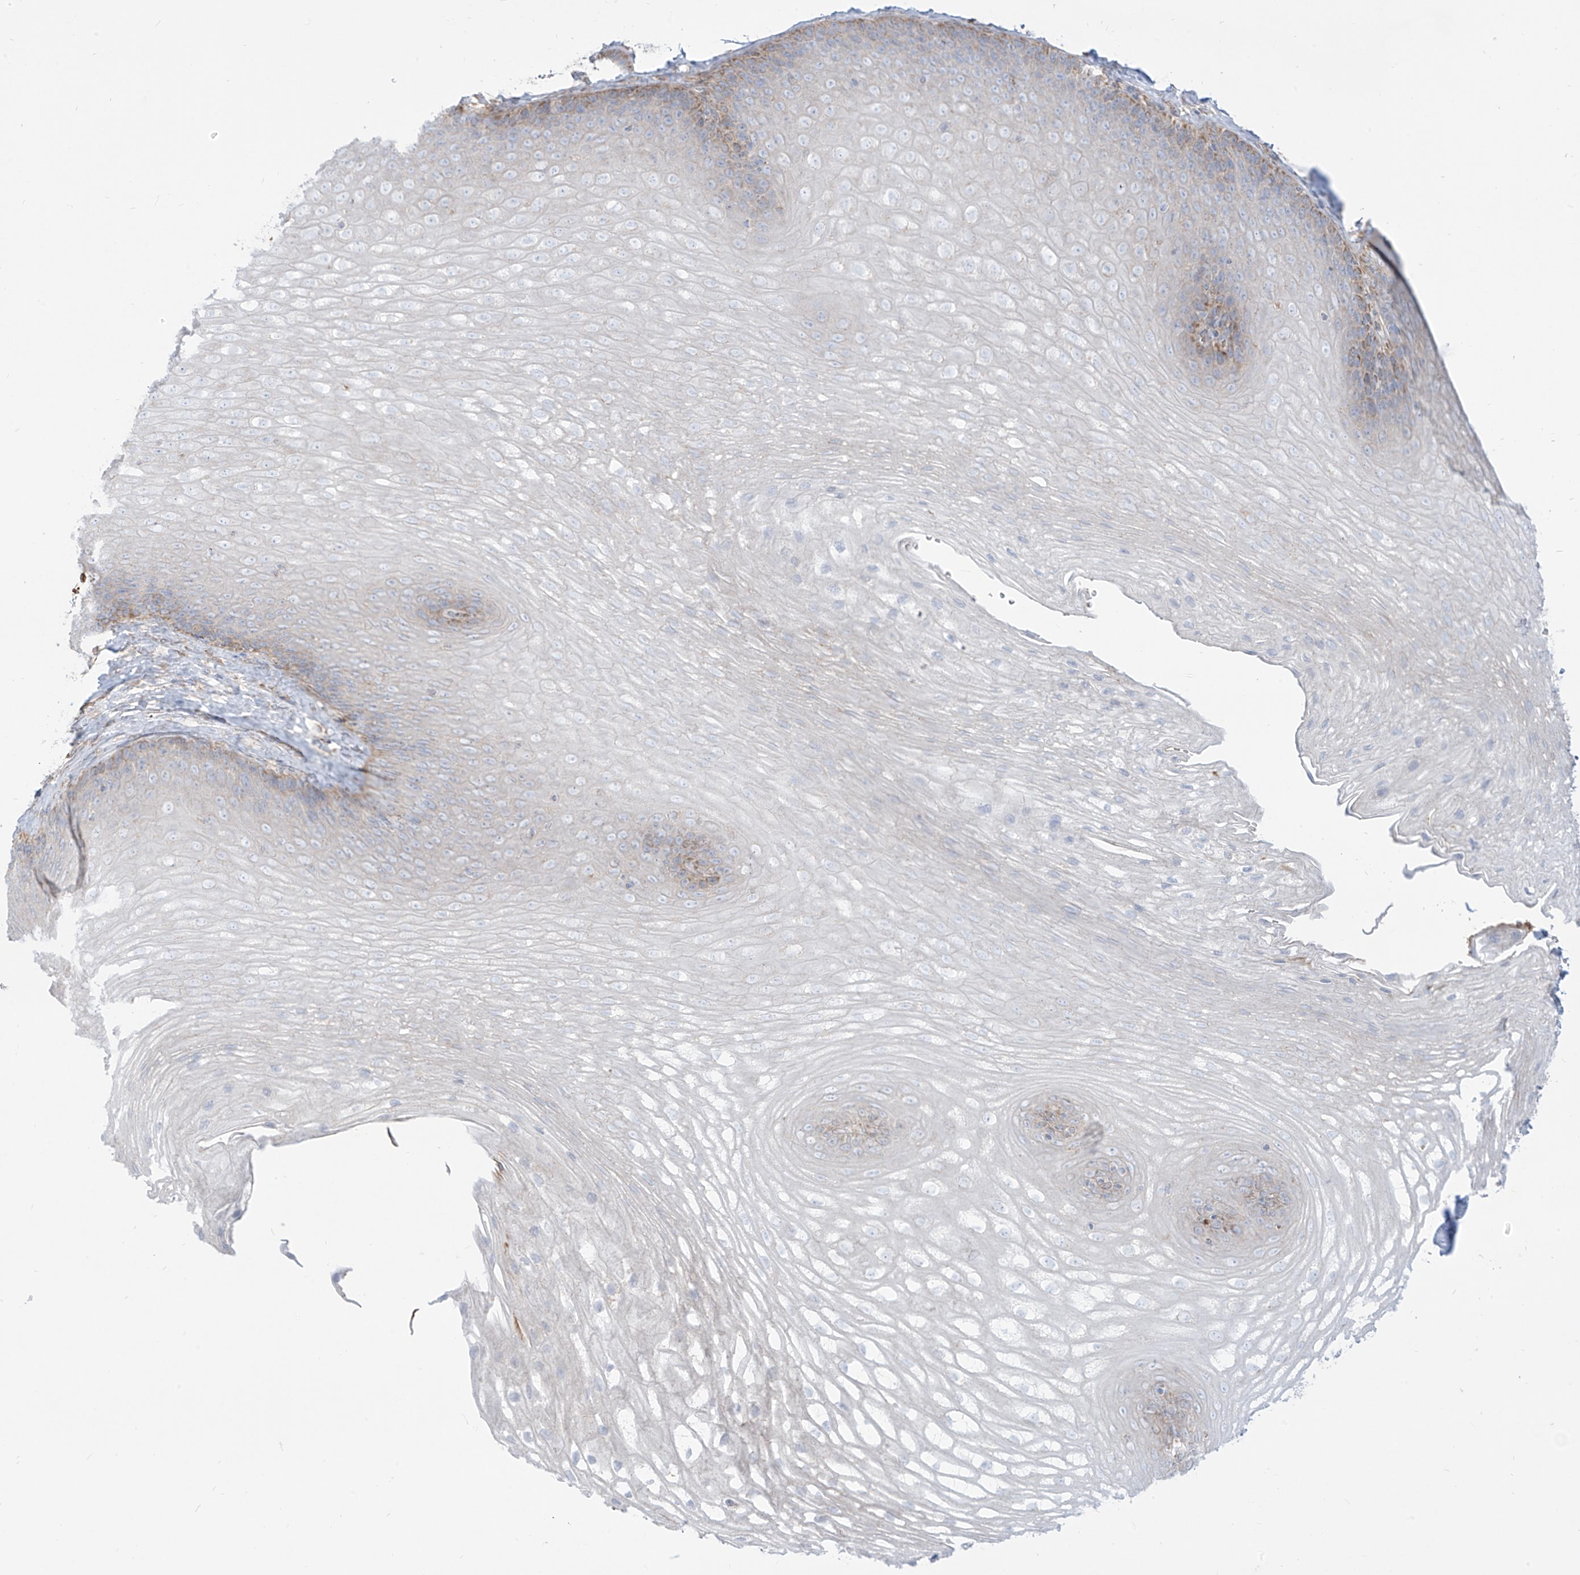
{"staining": {"intensity": "weak", "quantity": "<25%", "location": "cytoplasmic/membranous"}, "tissue": "esophagus", "cell_type": "Squamous epithelial cells", "image_type": "normal", "snomed": [{"axis": "morphology", "description": "Normal tissue, NOS"}, {"axis": "topography", "description": "Esophagus"}], "caption": "Benign esophagus was stained to show a protein in brown. There is no significant staining in squamous epithelial cells. Brightfield microscopy of immunohistochemistry (IHC) stained with DAB (3,3'-diaminobenzidine) (brown) and hematoxylin (blue), captured at high magnification.", "gene": "ARHGEF40", "patient": {"sex": "female", "age": 66}}